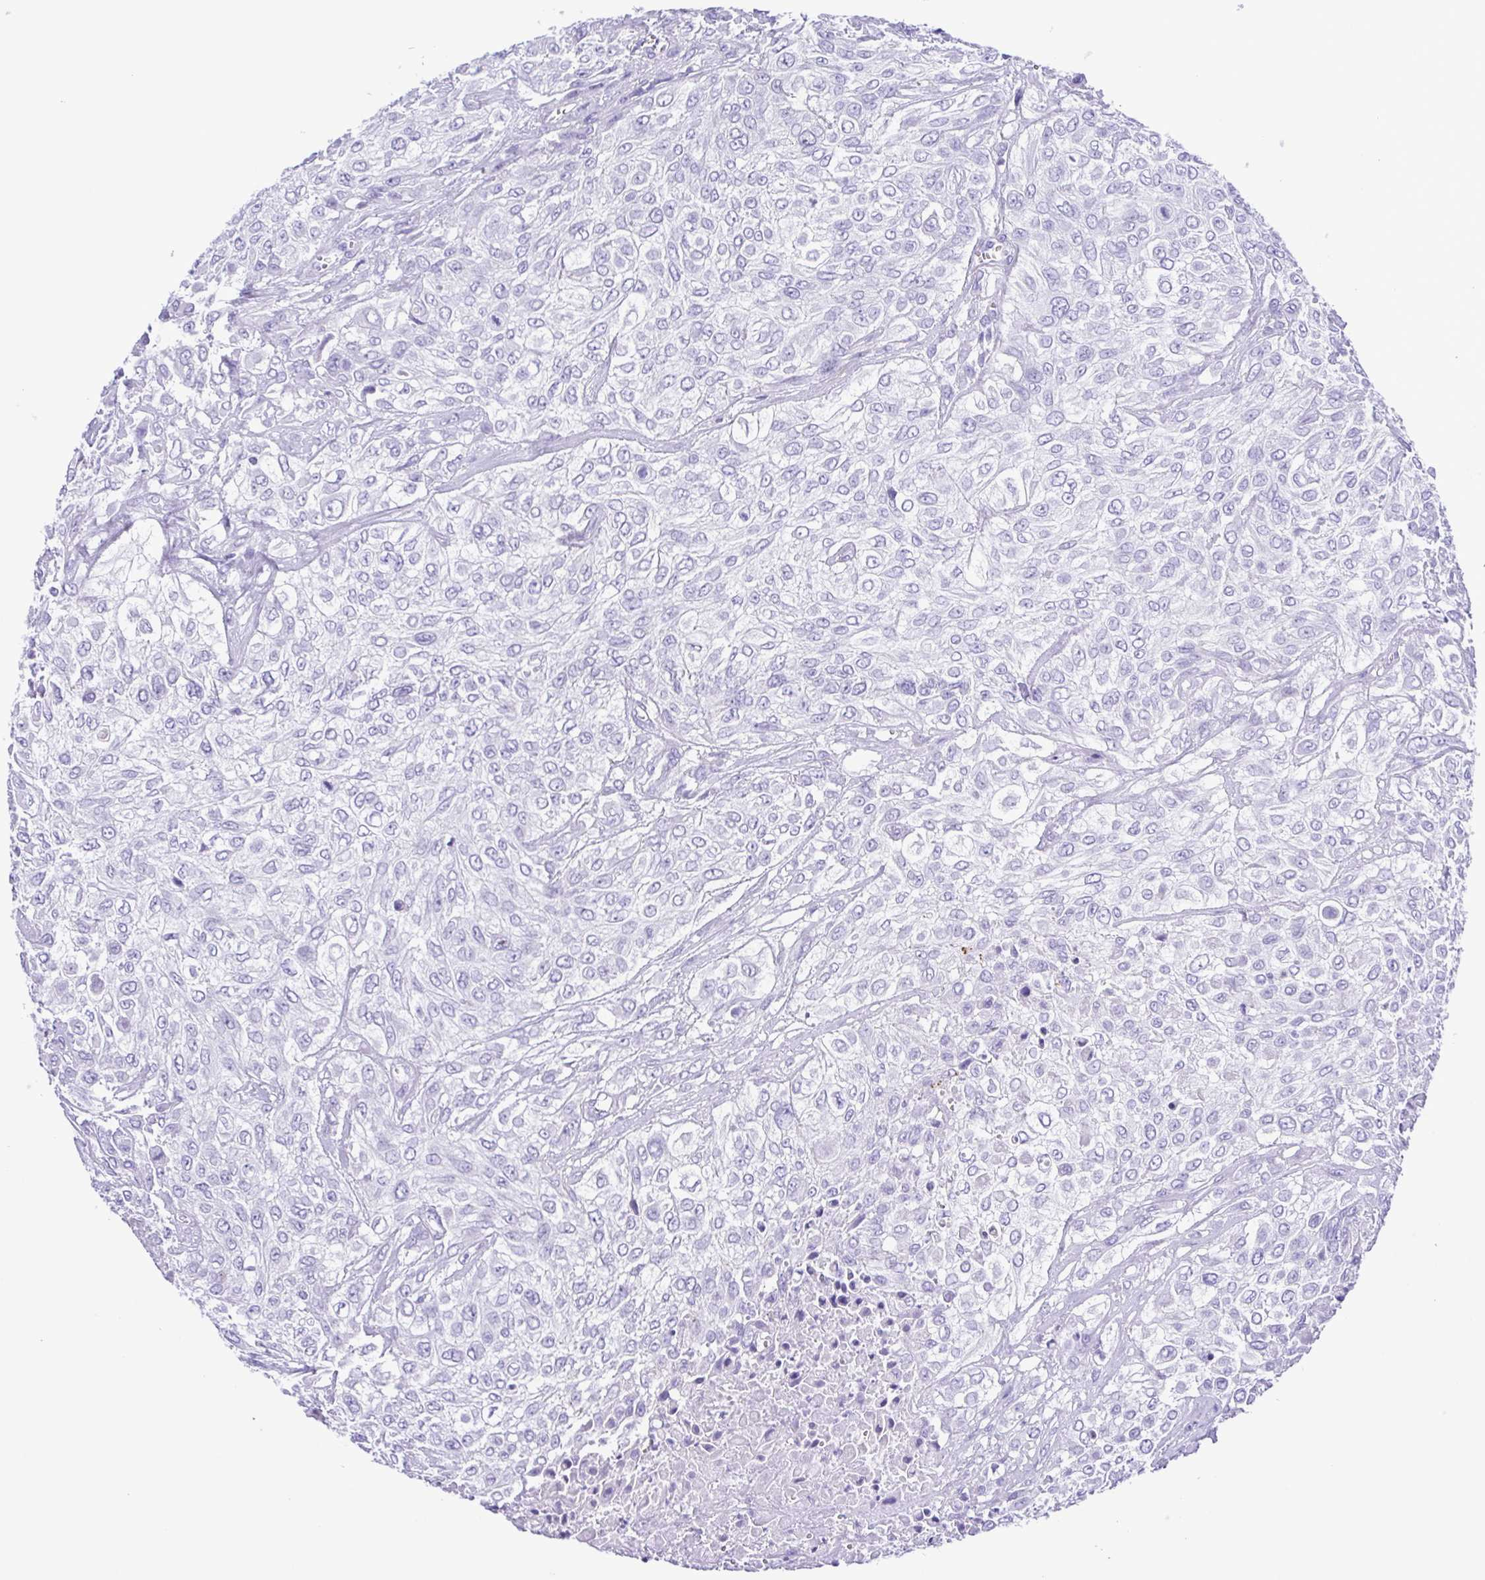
{"staining": {"intensity": "negative", "quantity": "none", "location": "none"}, "tissue": "urothelial cancer", "cell_type": "Tumor cells", "image_type": "cancer", "snomed": [{"axis": "morphology", "description": "Urothelial carcinoma, High grade"}, {"axis": "topography", "description": "Urinary bladder"}], "caption": "Immunohistochemical staining of human high-grade urothelial carcinoma shows no significant staining in tumor cells.", "gene": "OVGP1", "patient": {"sex": "male", "age": 57}}